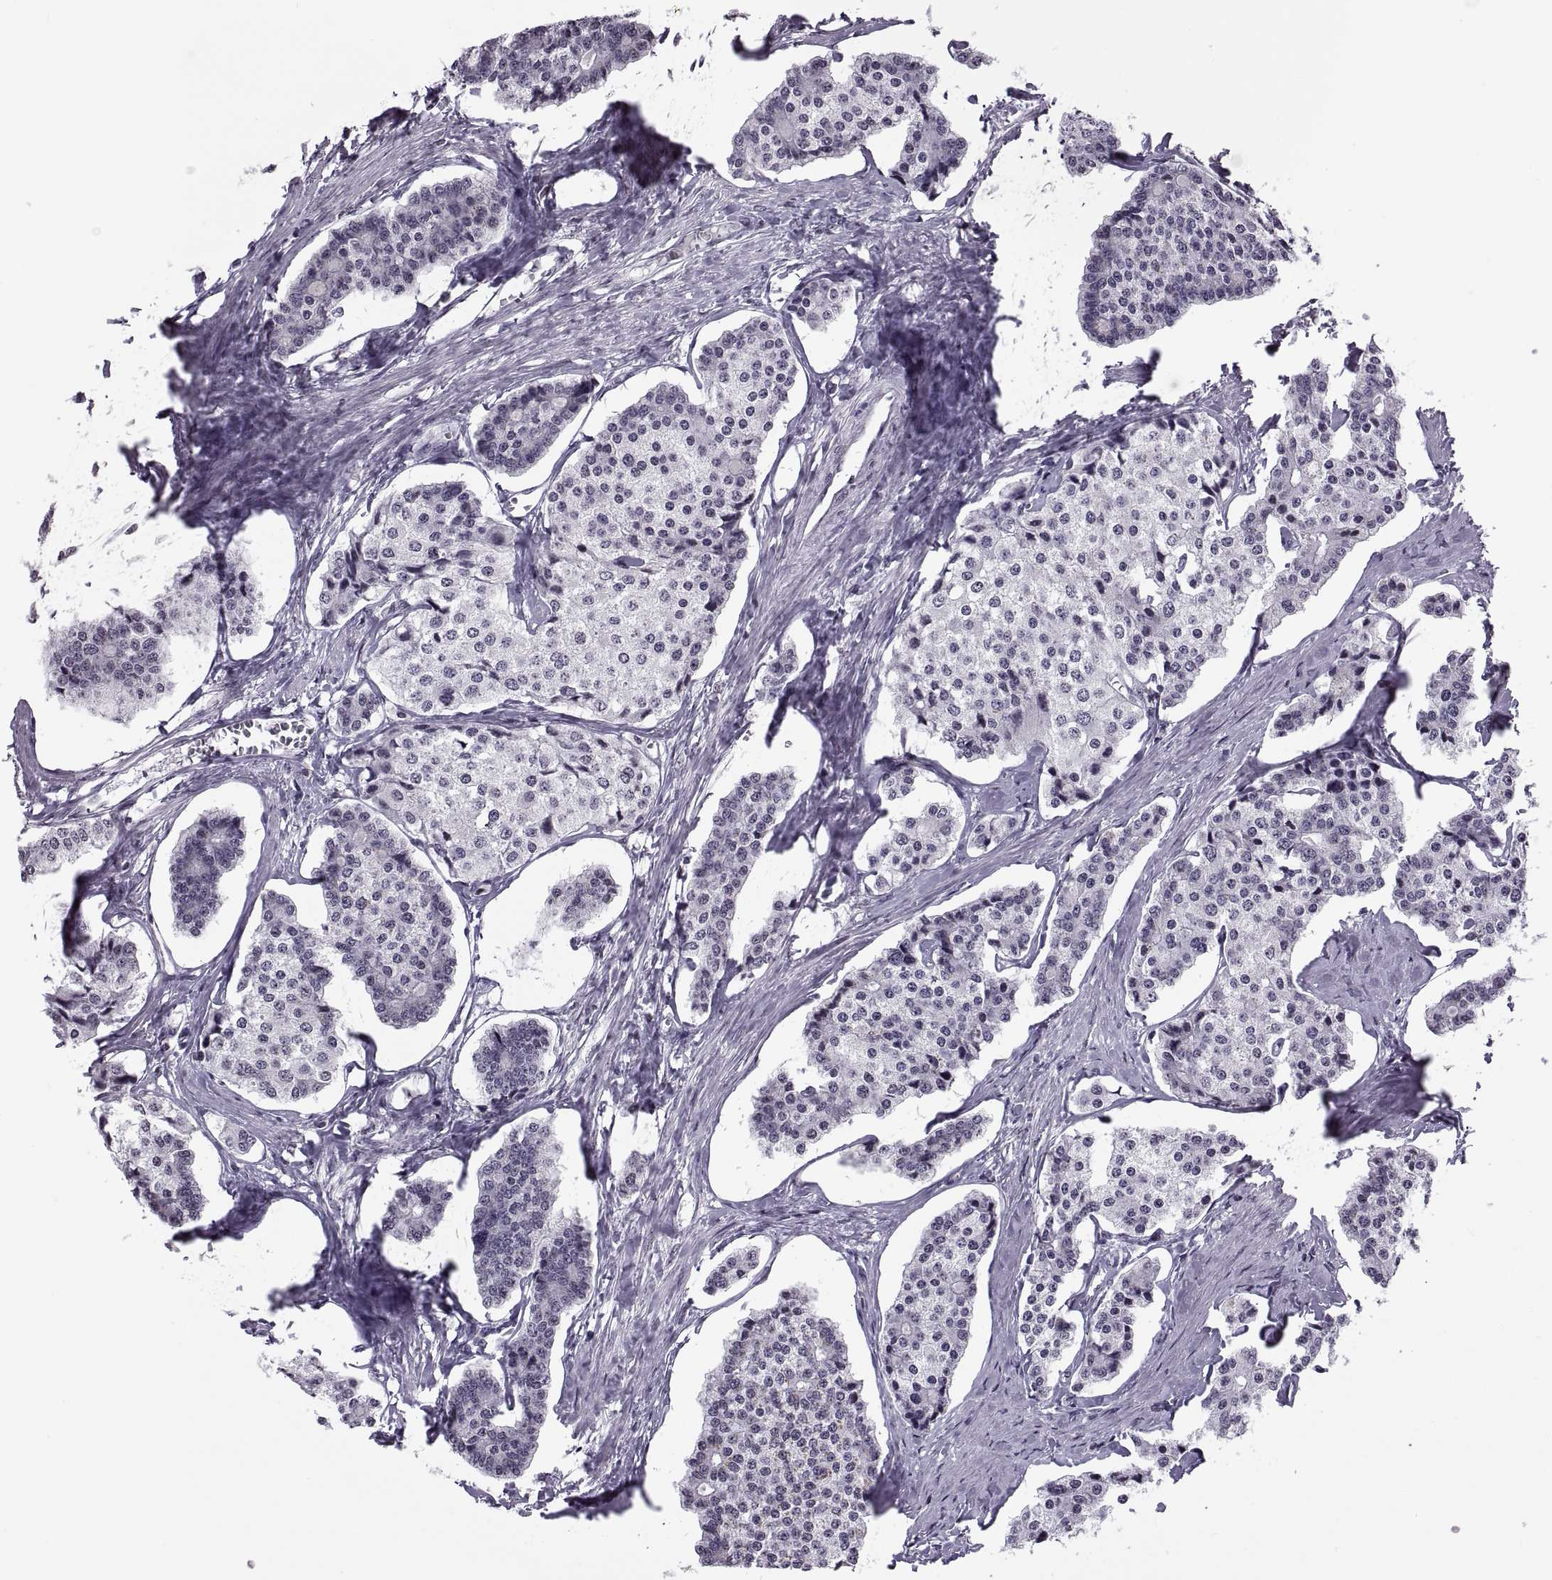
{"staining": {"intensity": "negative", "quantity": "none", "location": "none"}, "tissue": "carcinoid", "cell_type": "Tumor cells", "image_type": "cancer", "snomed": [{"axis": "morphology", "description": "Carcinoid, malignant, NOS"}, {"axis": "topography", "description": "Small intestine"}], "caption": "DAB (3,3'-diaminobenzidine) immunohistochemical staining of carcinoid exhibits no significant expression in tumor cells. (DAB (3,3'-diaminobenzidine) immunohistochemistry (IHC), high magnification).", "gene": "H1-8", "patient": {"sex": "female", "age": 65}}